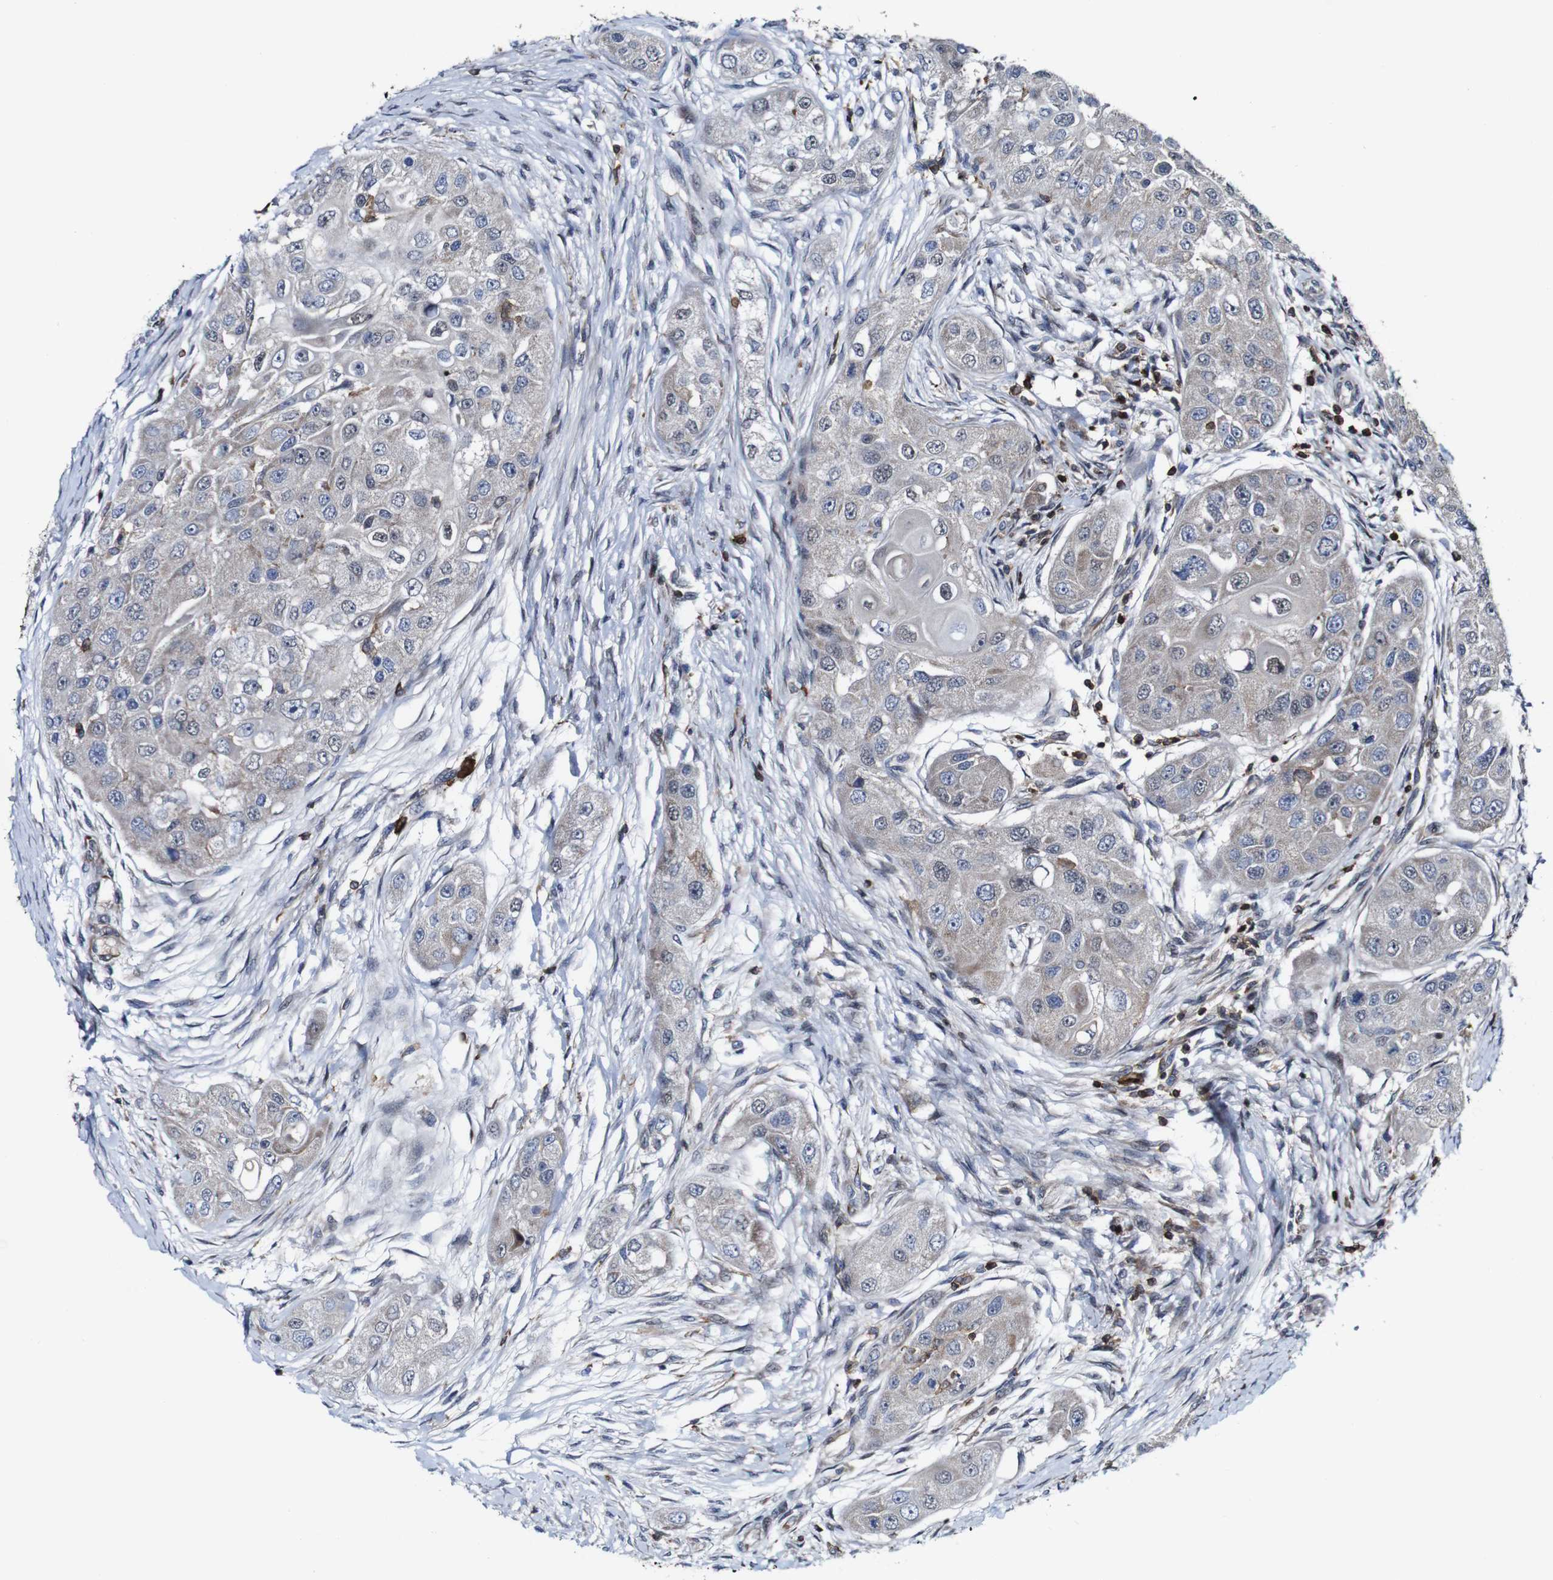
{"staining": {"intensity": "weak", "quantity": ">75%", "location": "cytoplasmic/membranous"}, "tissue": "head and neck cancer", "cell_type": "Tumor cells", "image_type": "cancer", "snomed": [{"axis": "morphology", "description": "Normal tissue, NOS"}, {"axis": "morphology", "description": "Squamous cell carcinoma, NOS"}, {"axis": "topography", "description": "Skeletal muscle"}, {"axis": "topography", "description": "Head-Neck"}], "caption": "Weak cytoplasmic/membranous positivity is identified in approximately >75% of tumor cells in head and neck squamous cell carcinoma.", "gene": "JAK2", "patient": {"sex": "male", "age": 51}}